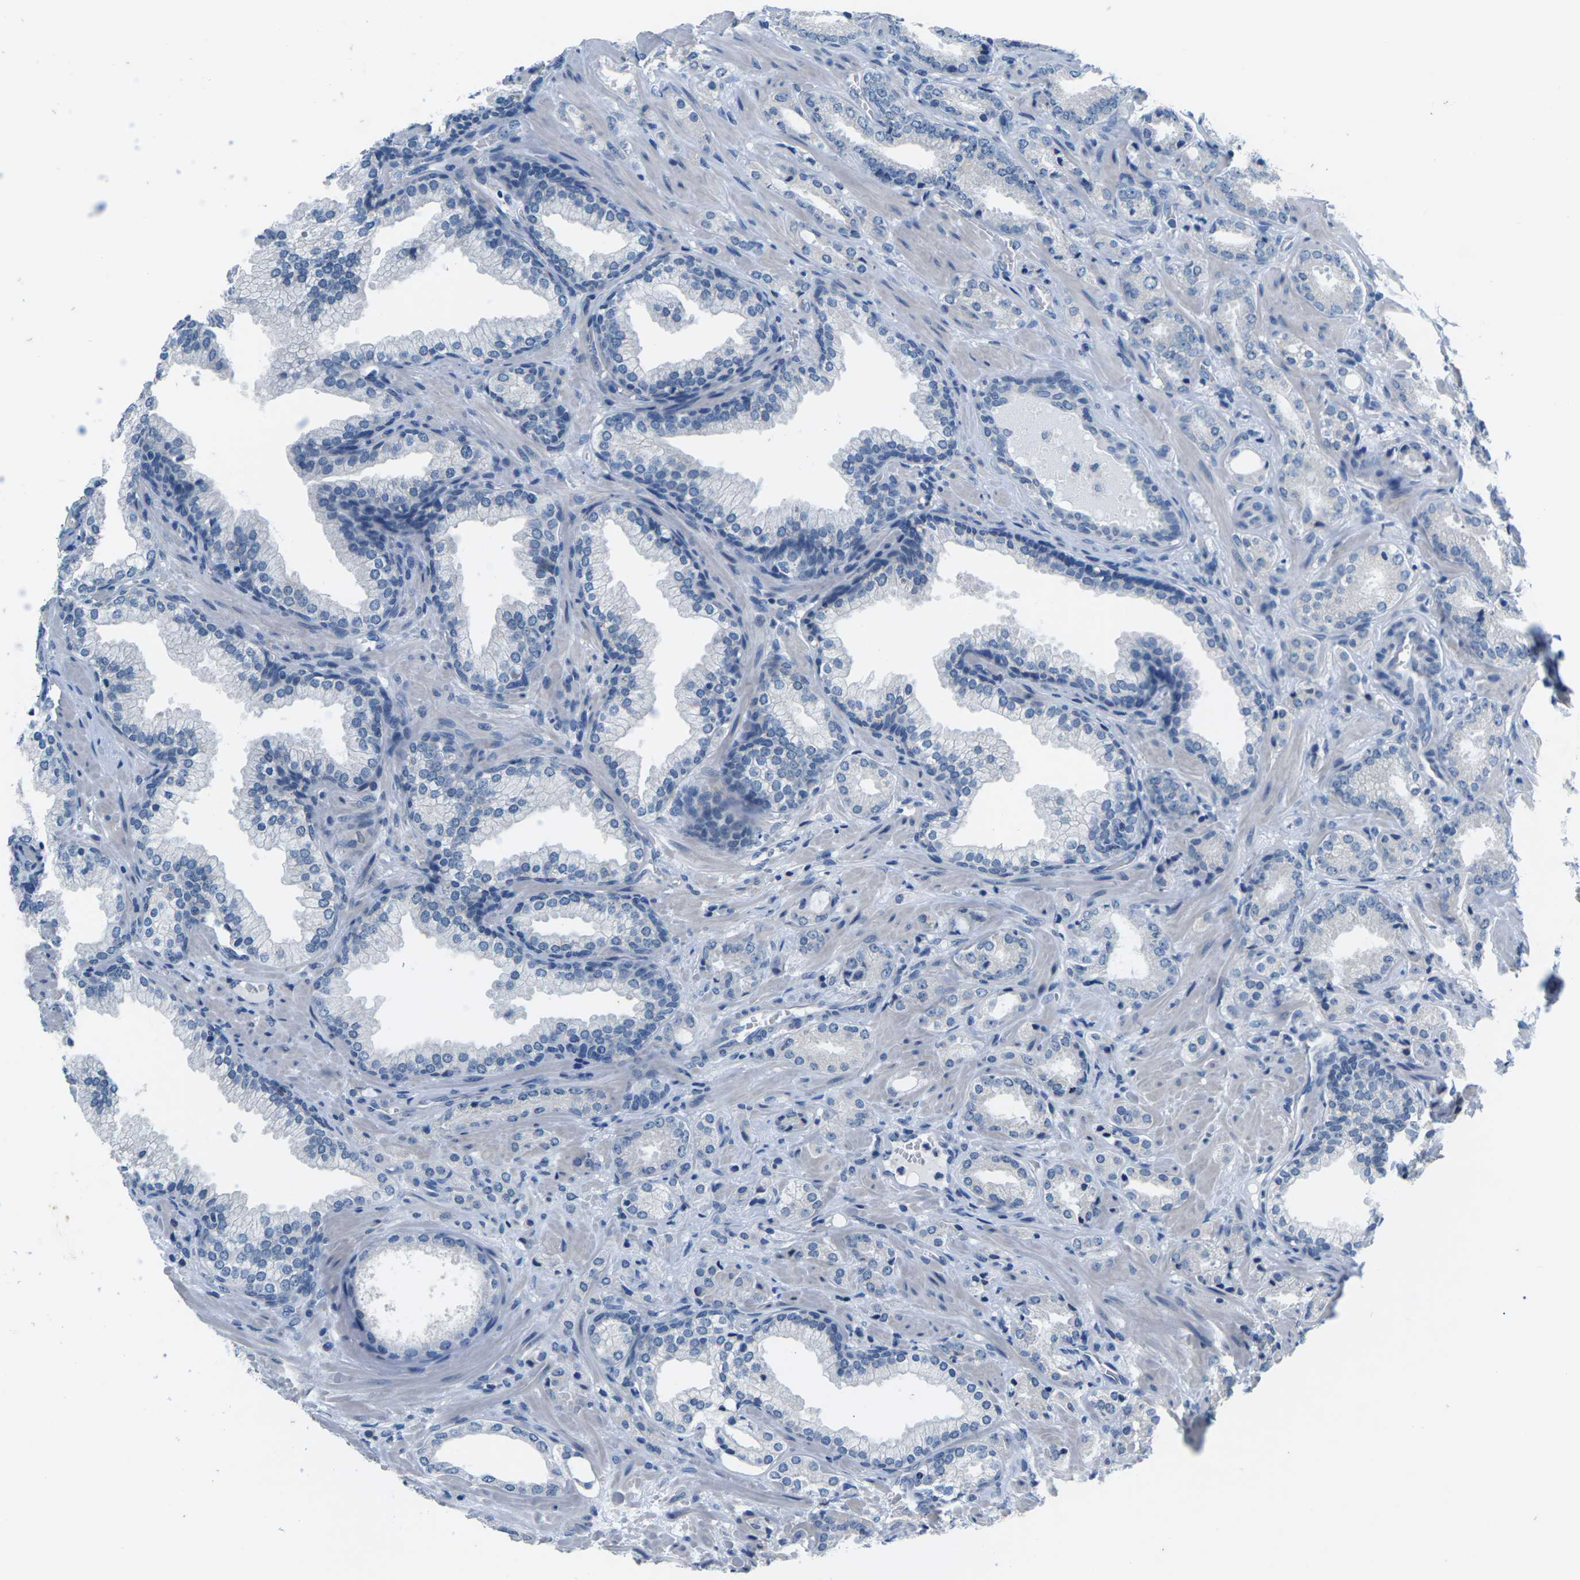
{"staining": {"intensity": "negative", "quantity": "none", "location": "none"}, "tissue": "prostate cancer", "cell_type": "Tumor cells", "image_type": "cancer", "snomed": [{"axis": "morphology", "description": "Adenocarcinoma, High grade"}, {"axis": "topography", "description": "Prostate"}], "caption": "Immunohistochemistry (IHC) of prostate cancer displays no positivity in tumor cells. (DAB (3,3'-diaminobenzidine) IHC, high magnification).", "gene": "UMOD", "patient": {"sex": "male", "age": 64}}